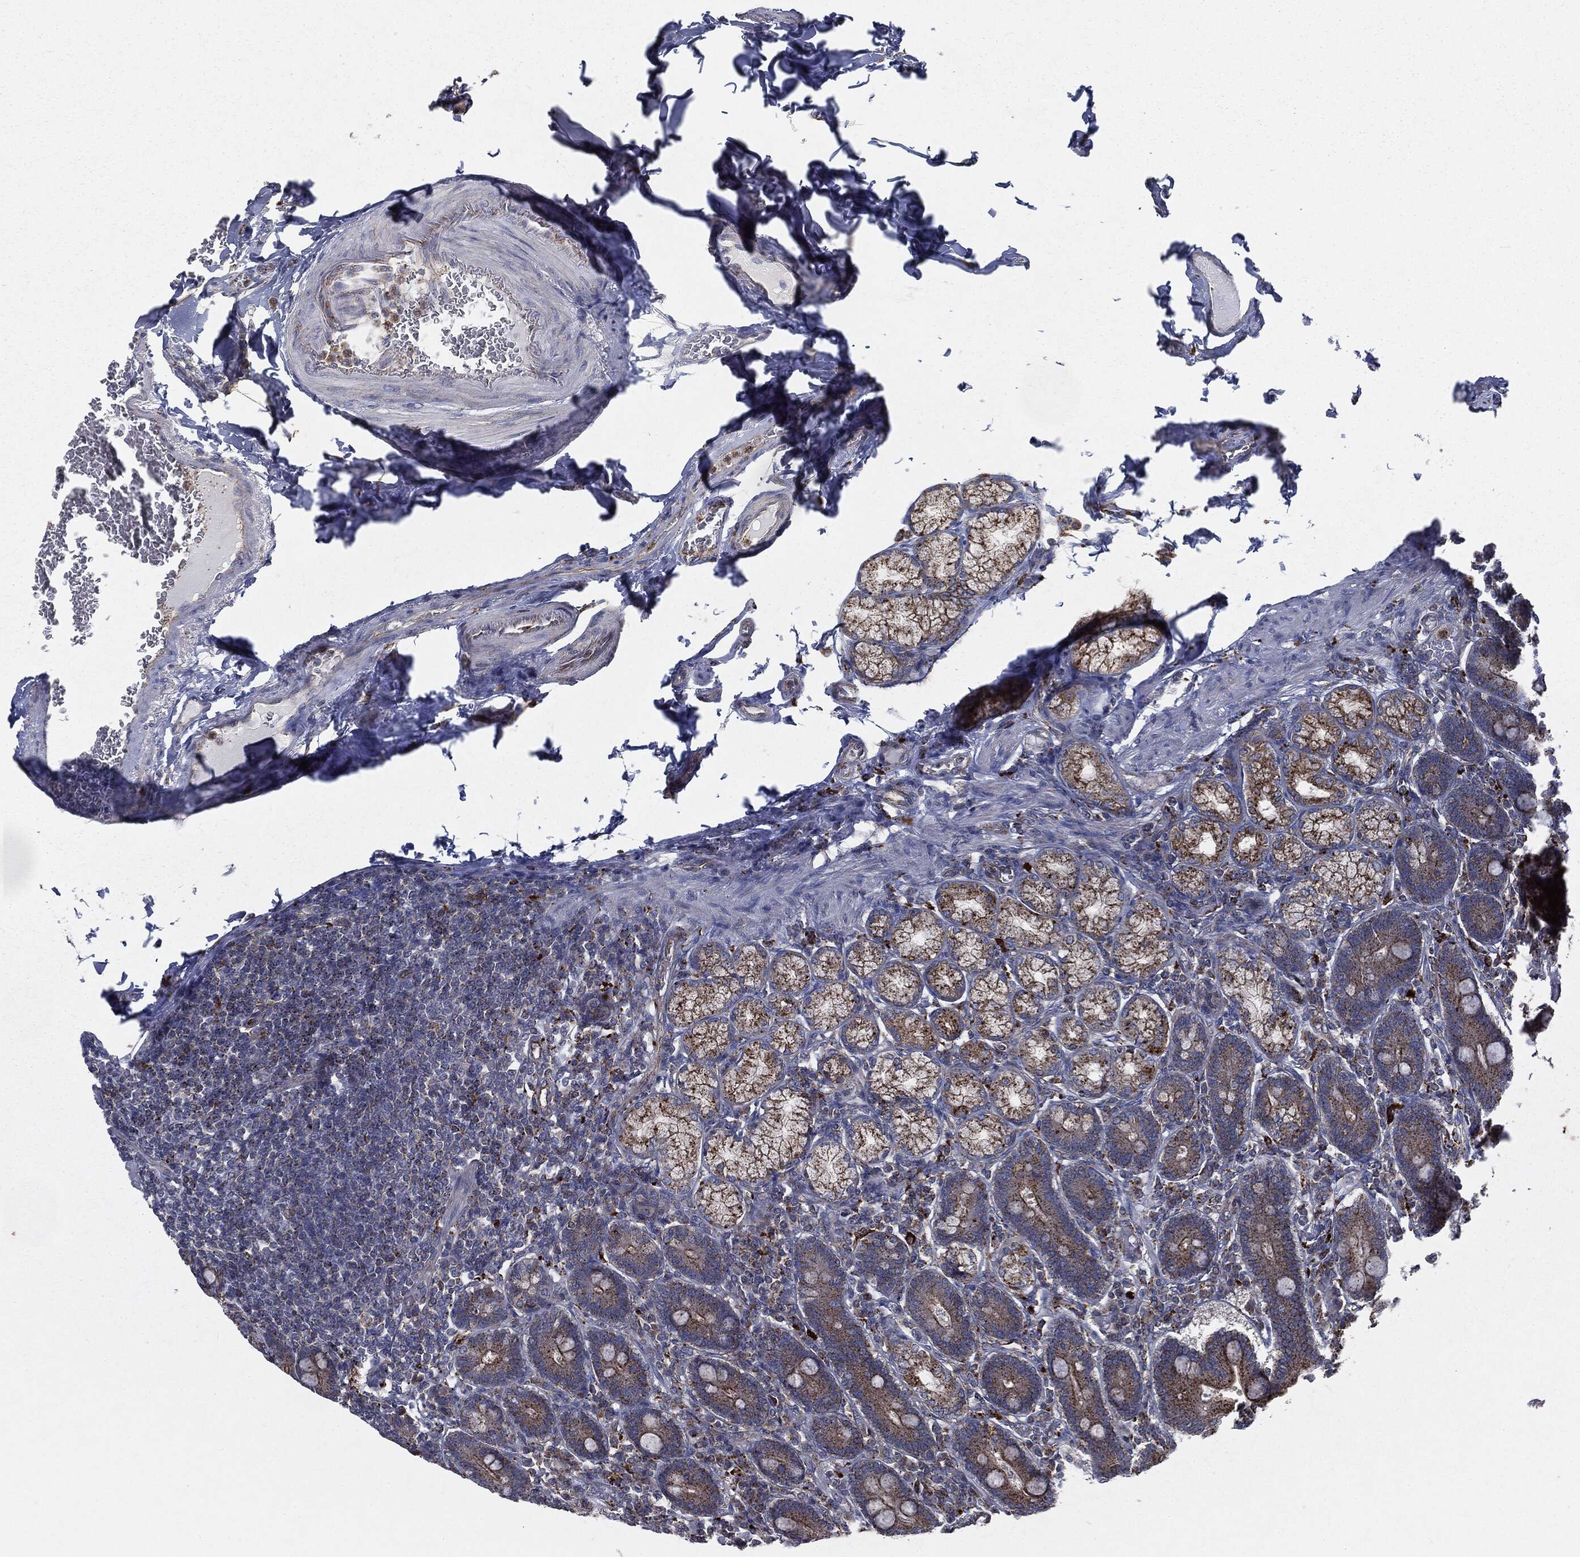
{"staining": {"intensity": "strong", "quantity": ">75%", "location": "cytoplasmic/membranous"}, "tissue": "duodenum", "cell_type": "Glandular cells", "image_type": "normal", "snomed": [{"axis": "morphology", "description": "Normal tissue, NOS"}, {"axis": "topography", "description": "Duodenum"}], "caption": "Duodenum stained with immunohistochemistry (IHC) displays strong cytoplasmic/membranous positivity in about >75% of glandular cells.", "gene": "CTSA", "patient": {"sex": "female", "age": 62}}